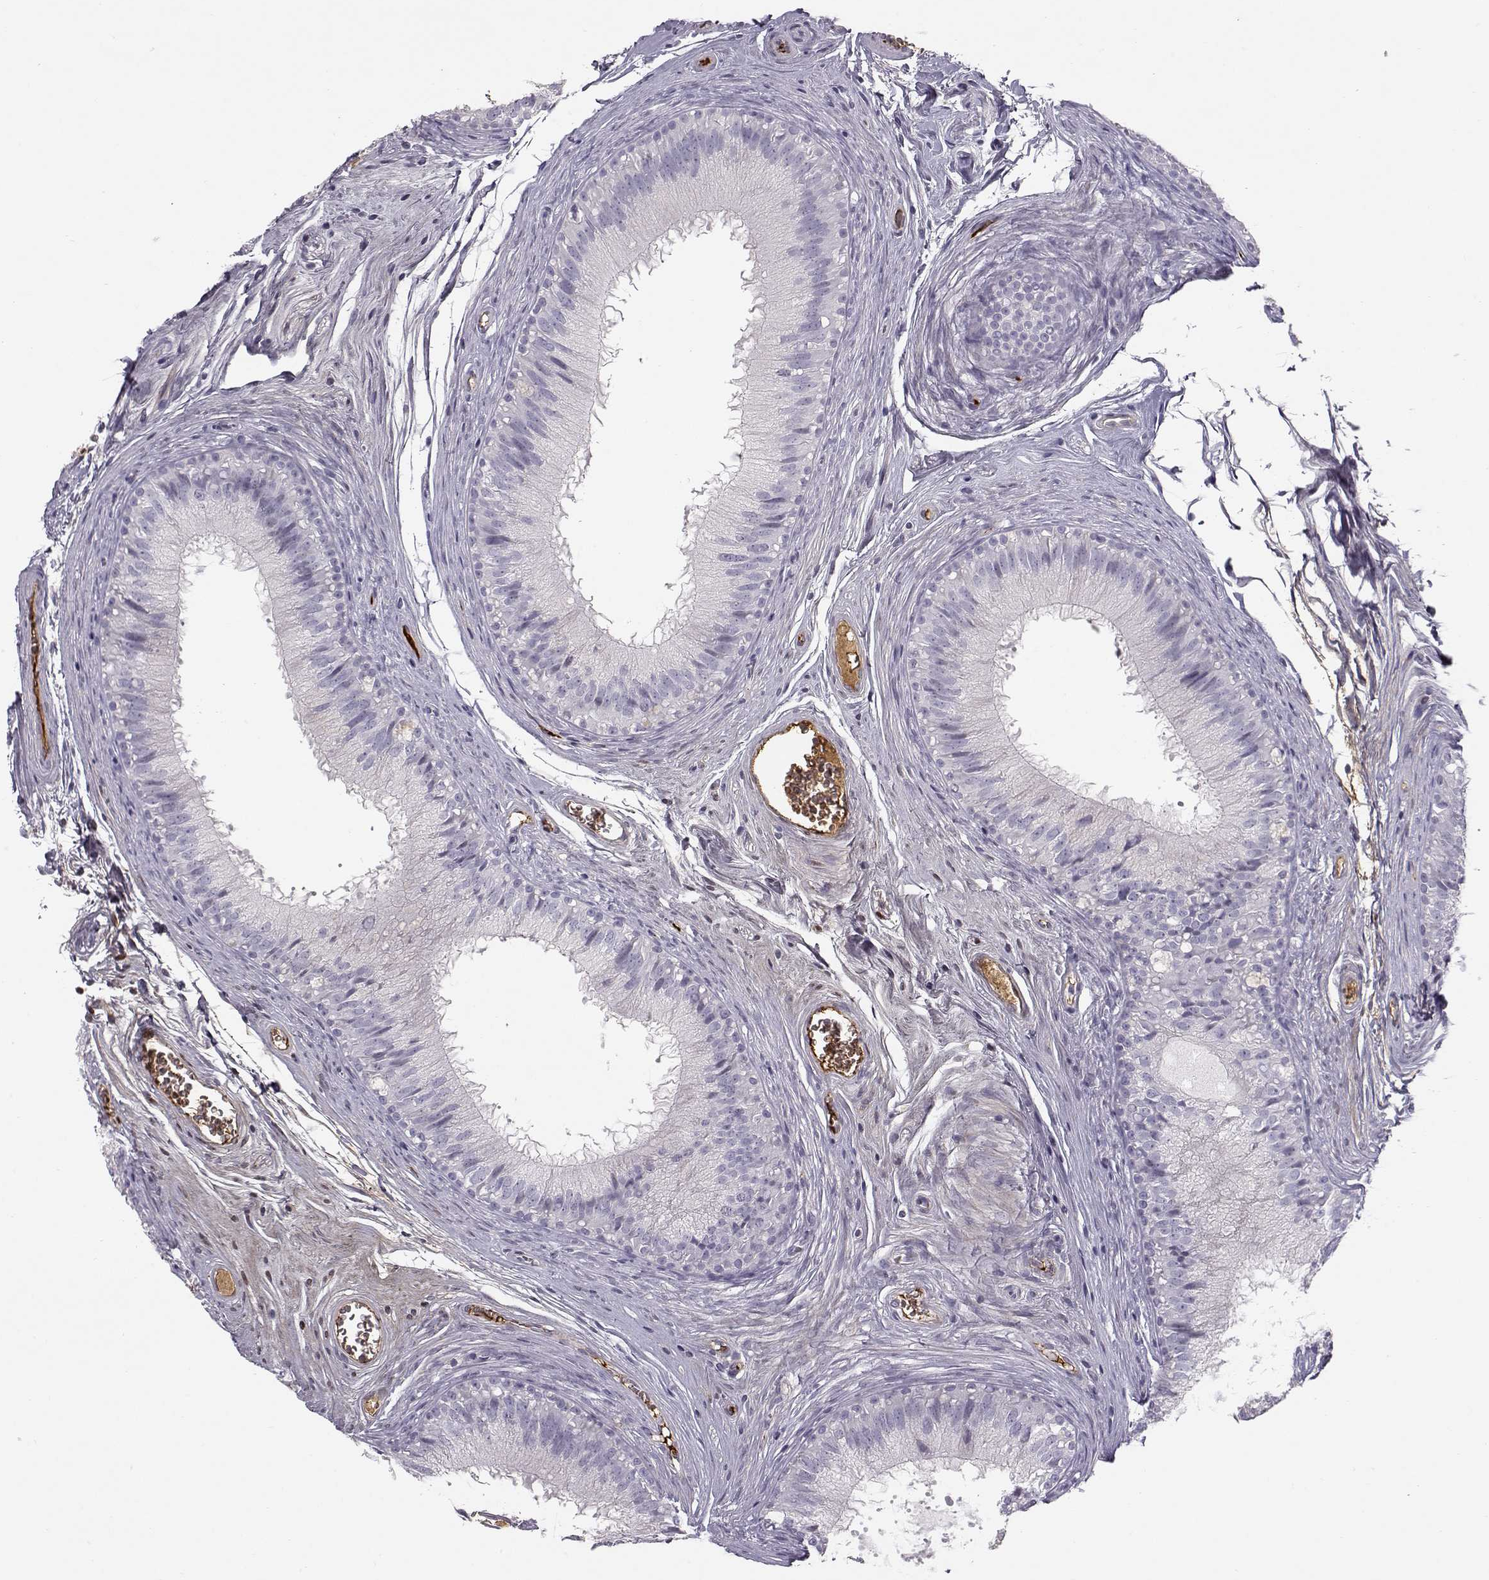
{"staining": {"intensity": "negative", "quantity": "none", "location": "none"}, "tissue": "epididymis", "cell_type": "Glandular cells", "image_type": "normal", "snomed": [{"axis": "morphology", "description": "Normal tissue, NOS"}, {"axis": "topography", "description": "Epididymis"}], "caption": "This is an immunohistochemistry (IHC) histopathology image of normal epididymis. There is no expression in glandular cells.", "gene": "PABPC1L2A", "patient": {"sex": "male", "age": 37}}